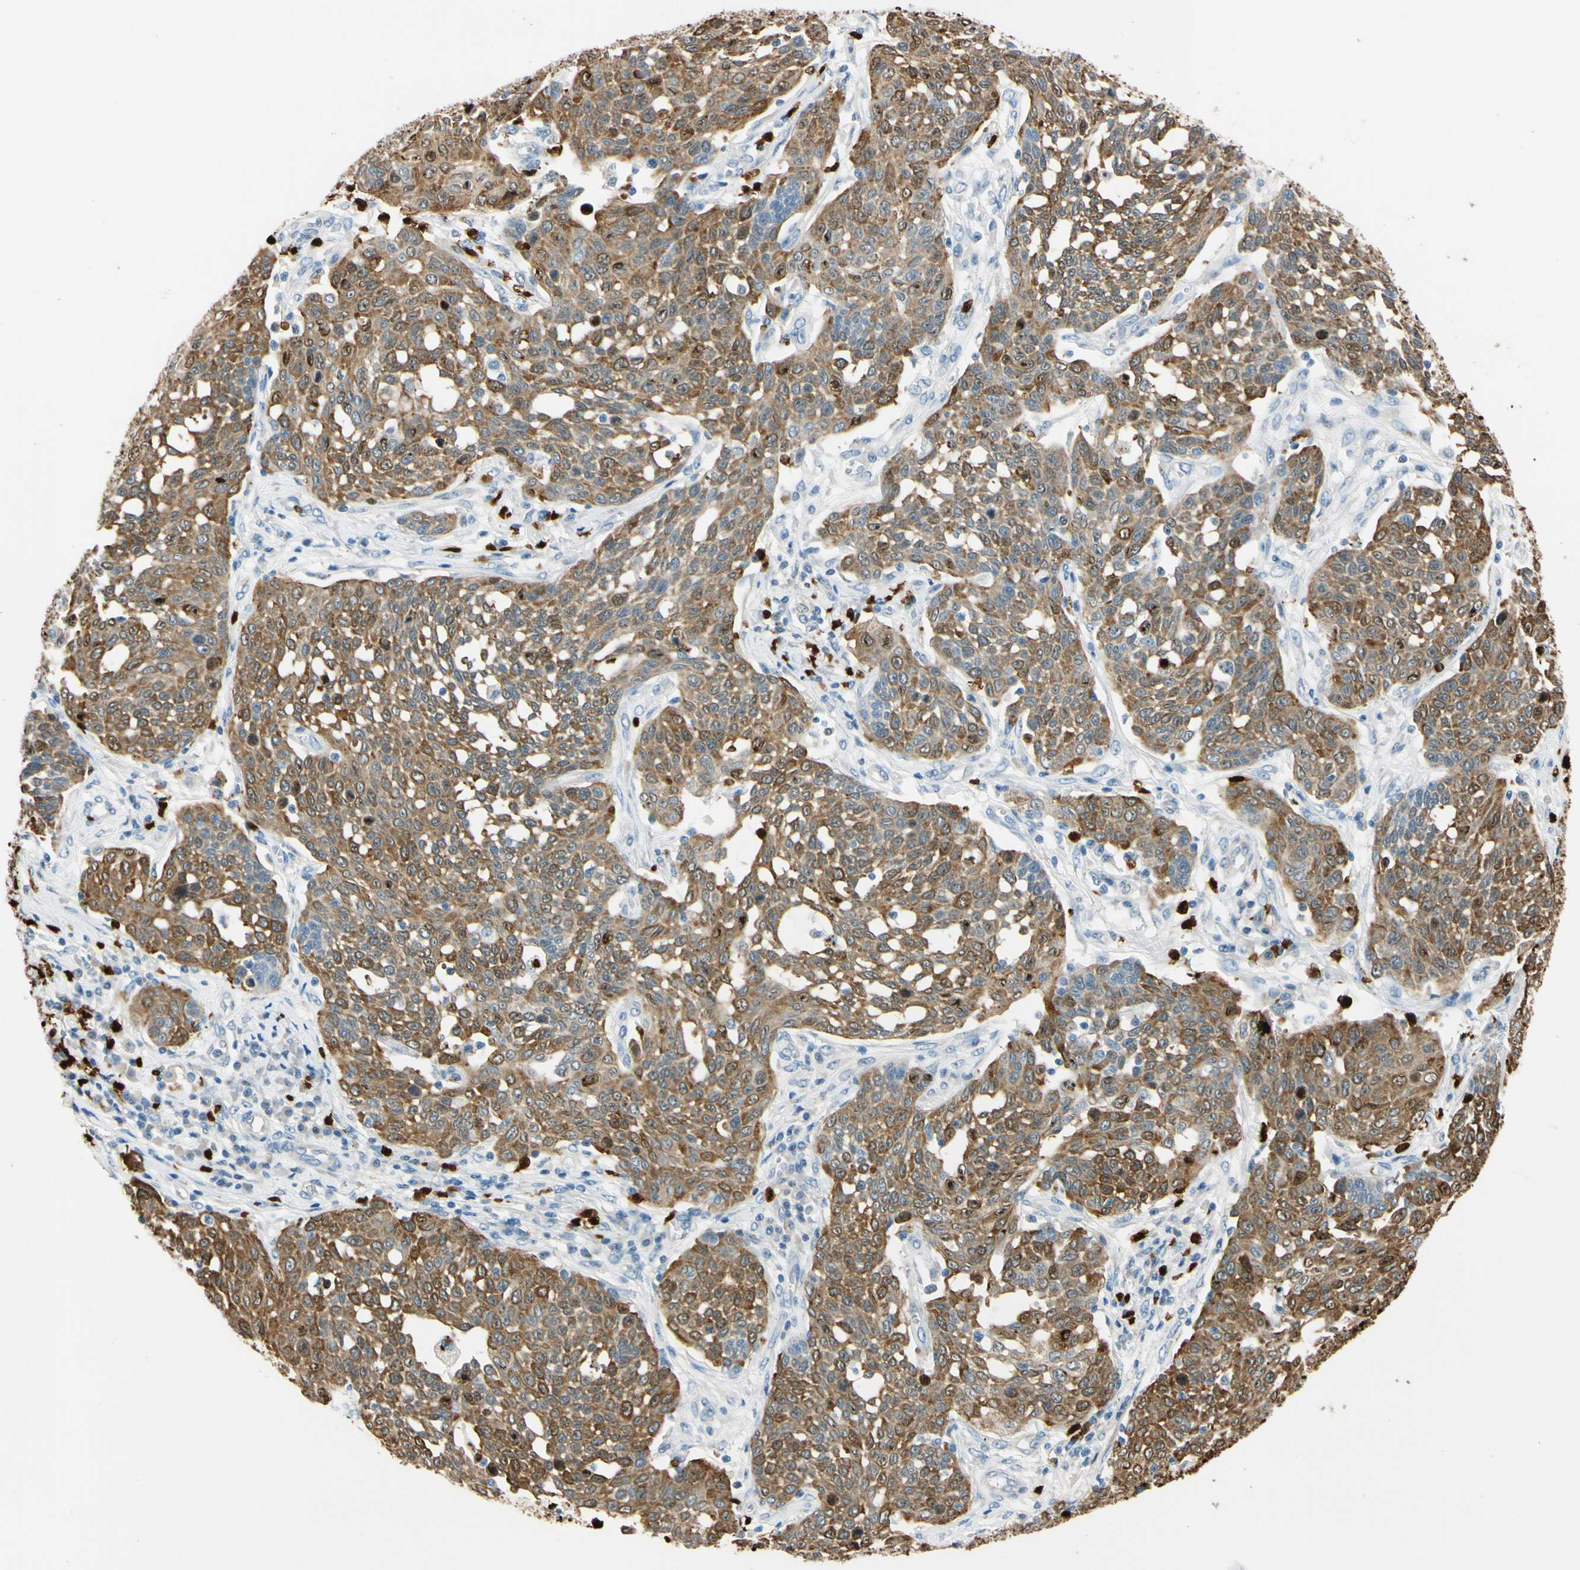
{"staining": {"intensity": "moderate", "quantity": ">75%", "location": "cytoplasmic/membranous"}, "tissue": "cervical cancer", "cell_type": "Tumor cells", "image_type": "cancer", "snomed": [{"axis": "morphology", "description": "Squamous cell carcinoma, NOS"}, {"axis": "topography", "description": "Cervix"}], "caption": "Immunohistochemistry photomicrograph of human cervical cancer stained for a protein (brown), which reveals medium levels of moderate cytoplasmic/membranous staining in about >75% of tumor cells.", "gene": "TRAF5", "patient": {"sex": "female", "age": 34}}